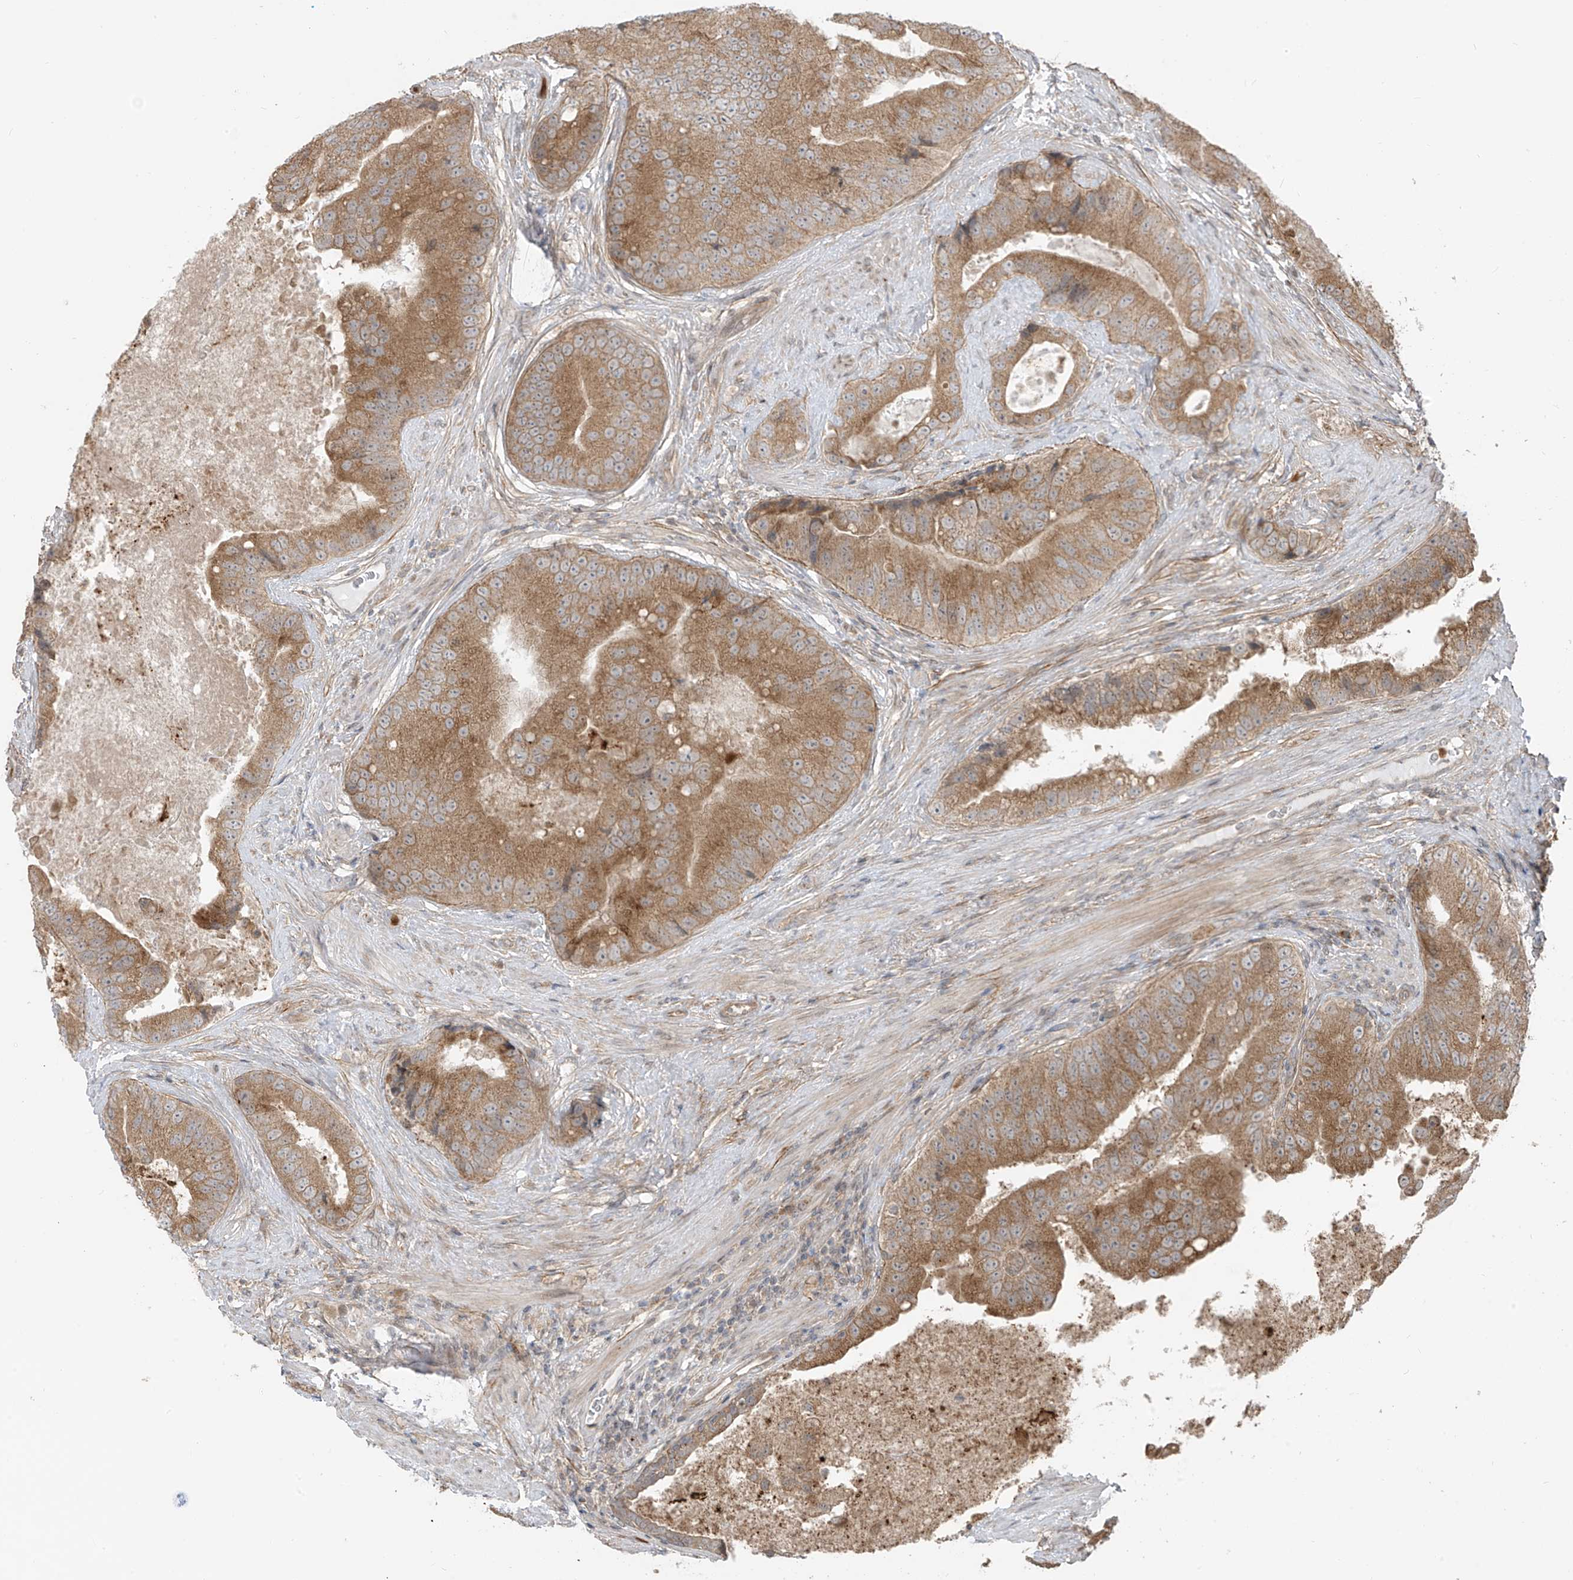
{"staining": {"intensity": "moderate", "quantity": ">75%", "location": "cytoplasmic/membranous"}, "tissue": "prostate cancer", "cell_type": "Tumor cells", "image_type": "cancer", "snomed": [{"axis": "morphology", "description": "Adenocarcinoma, High grade"}, {"axis": "topography", "description": "Prostate"}], "caption": "Human prostate cancer (adenocarcinoma (high-grade)) stained with a protein marker shows moderate staining in tumor cells.", "gene": "PDE11A", "patient": {"sex": "male", "age": 70}}